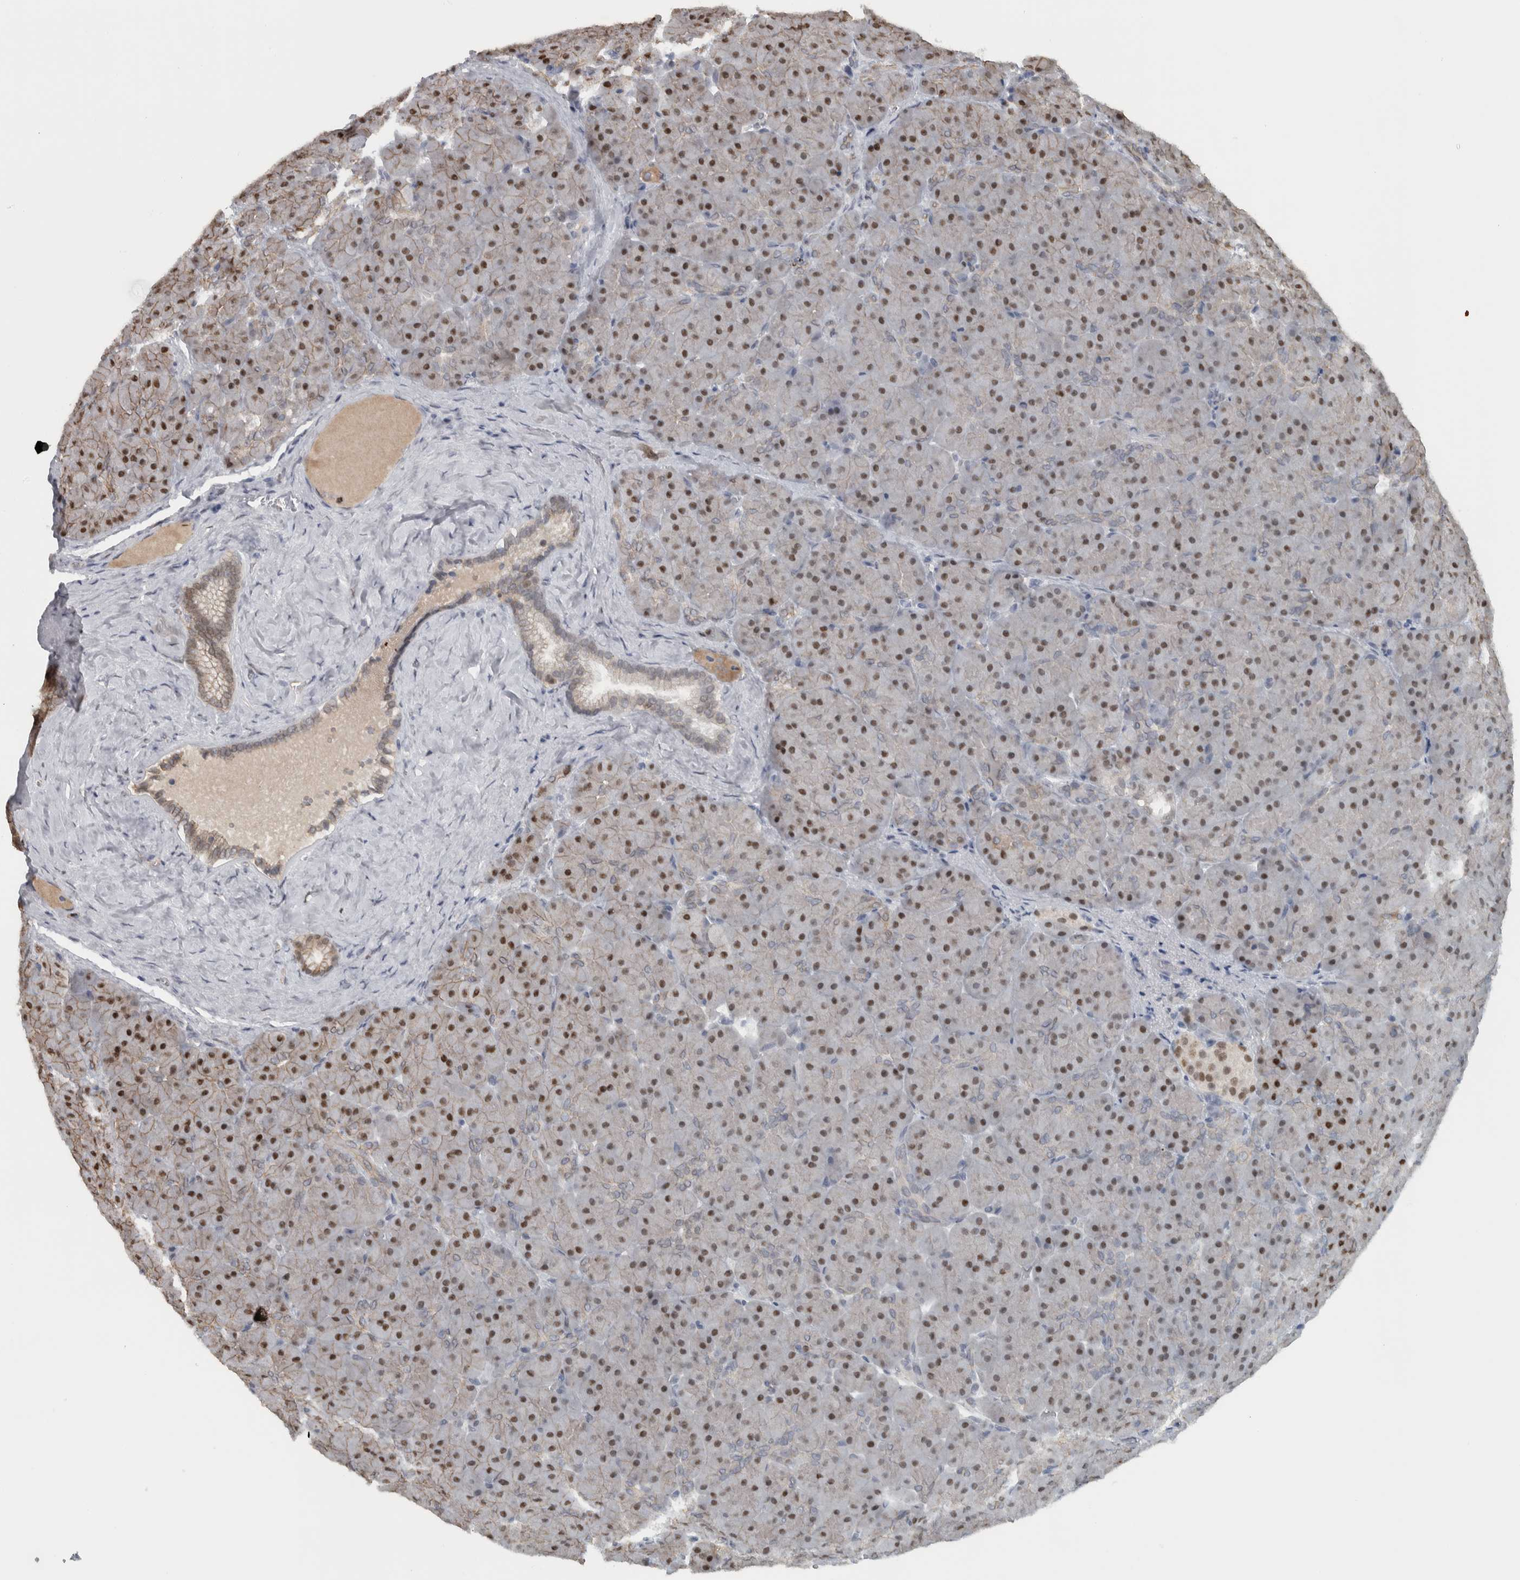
{"staining": {"intensity": "strong", "quantity": ">75%", "location": "nuclear"}, "tissue": "pancreas", "cell_type": "Exocrine glandular cells", "image_type": "normal", "snomed": [{"axis": "morphology", "description": "Normal tissue, NOS"}, {"axis": "topography", "description": "Pancreas"}], "caption": "About >75% of exocrine glandular cells in normal pancreas exhibit strong nuclear protein expression as visualized by brown immunohistochemical staining.", "gene": "ADPRM", "patient": {"sex": "male", "age": 66}}